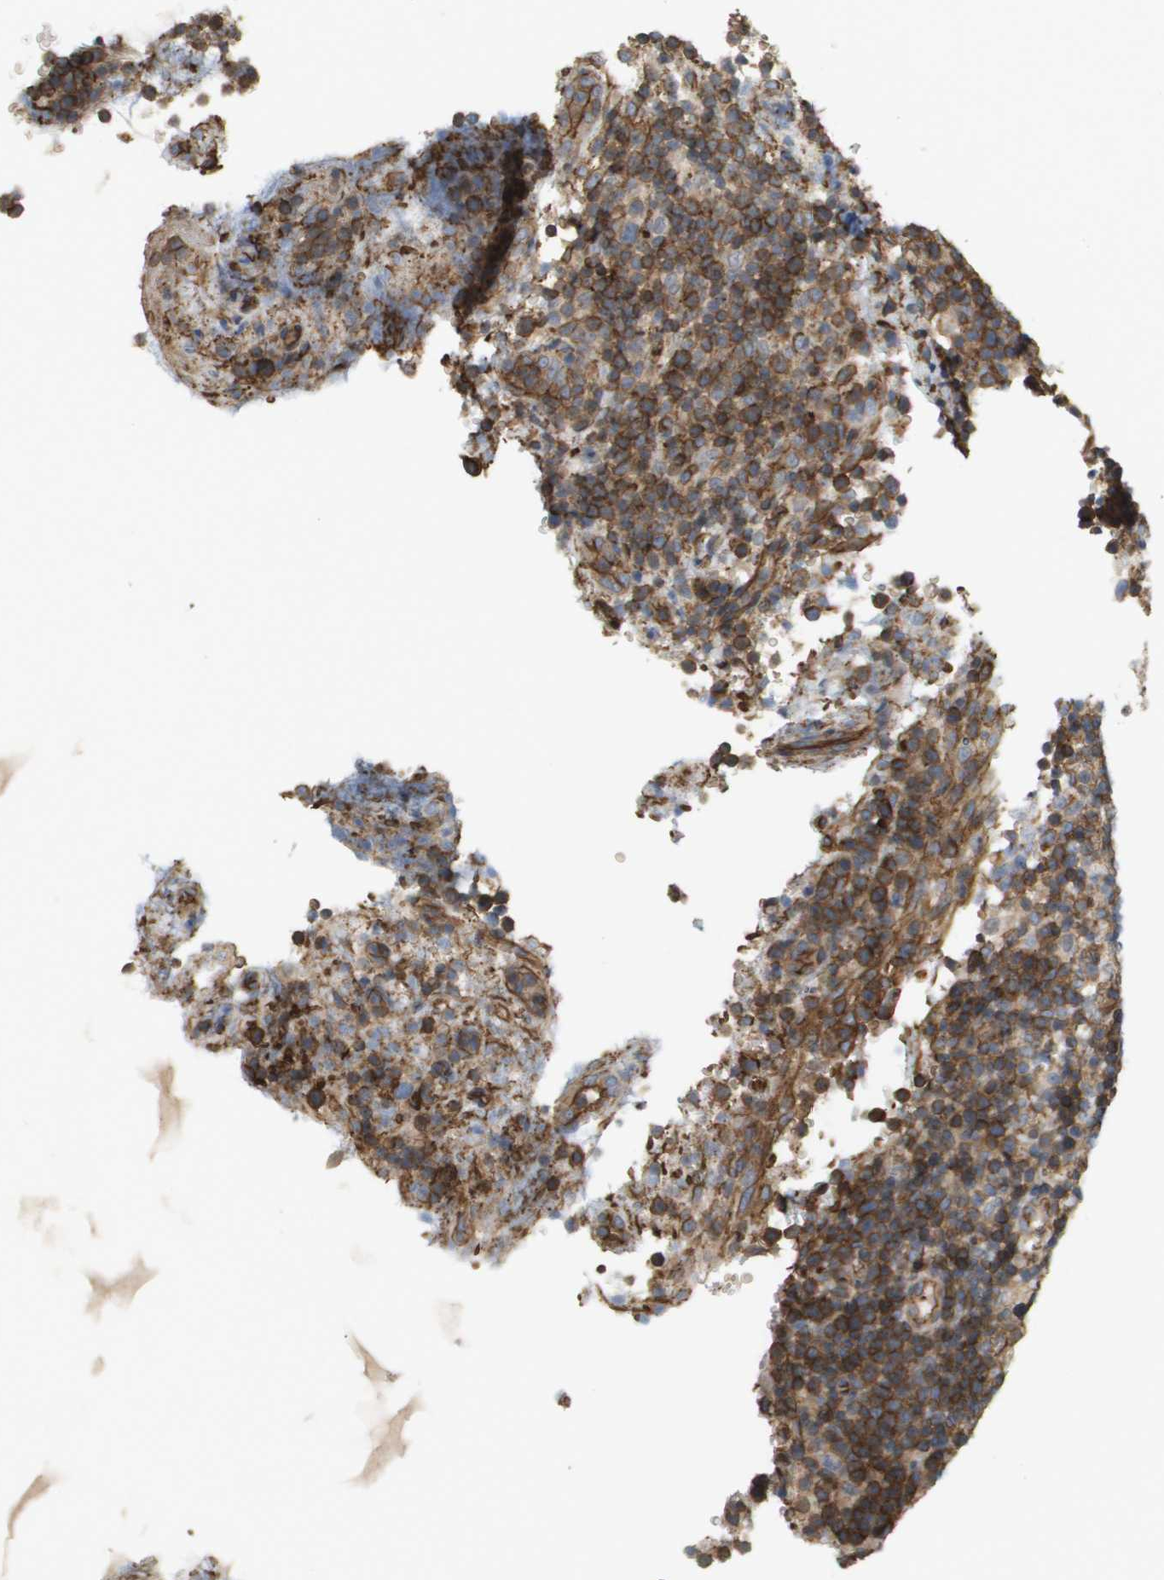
{"staining": {"intensity": "moderate", "quantity": ">75%", "location": "cytoplasmic/membranous"}, "tissue": "lymphoma", "cell_type": "Tumor cells", "image_type": "cancer", "snomed": [{"axis": "morphology", "description": "Malignant lymphoma, non-Hodgkin's type, High grade"}, {"axis": "topography", "description": "Lymph node"}], "caption": "Immunohistochemistry photomicrograph of neoplastic tissue: human lymphoma stained using immunohistochemistry exhibits medium levels of moderate protein expression localized specifically in the cytoplasmic/membranous of tumor cells, appearing as a cytoplasmic/membranous brown color.", "gene": "SGMS2", "patient": {"sex": "male", "age": 61}}